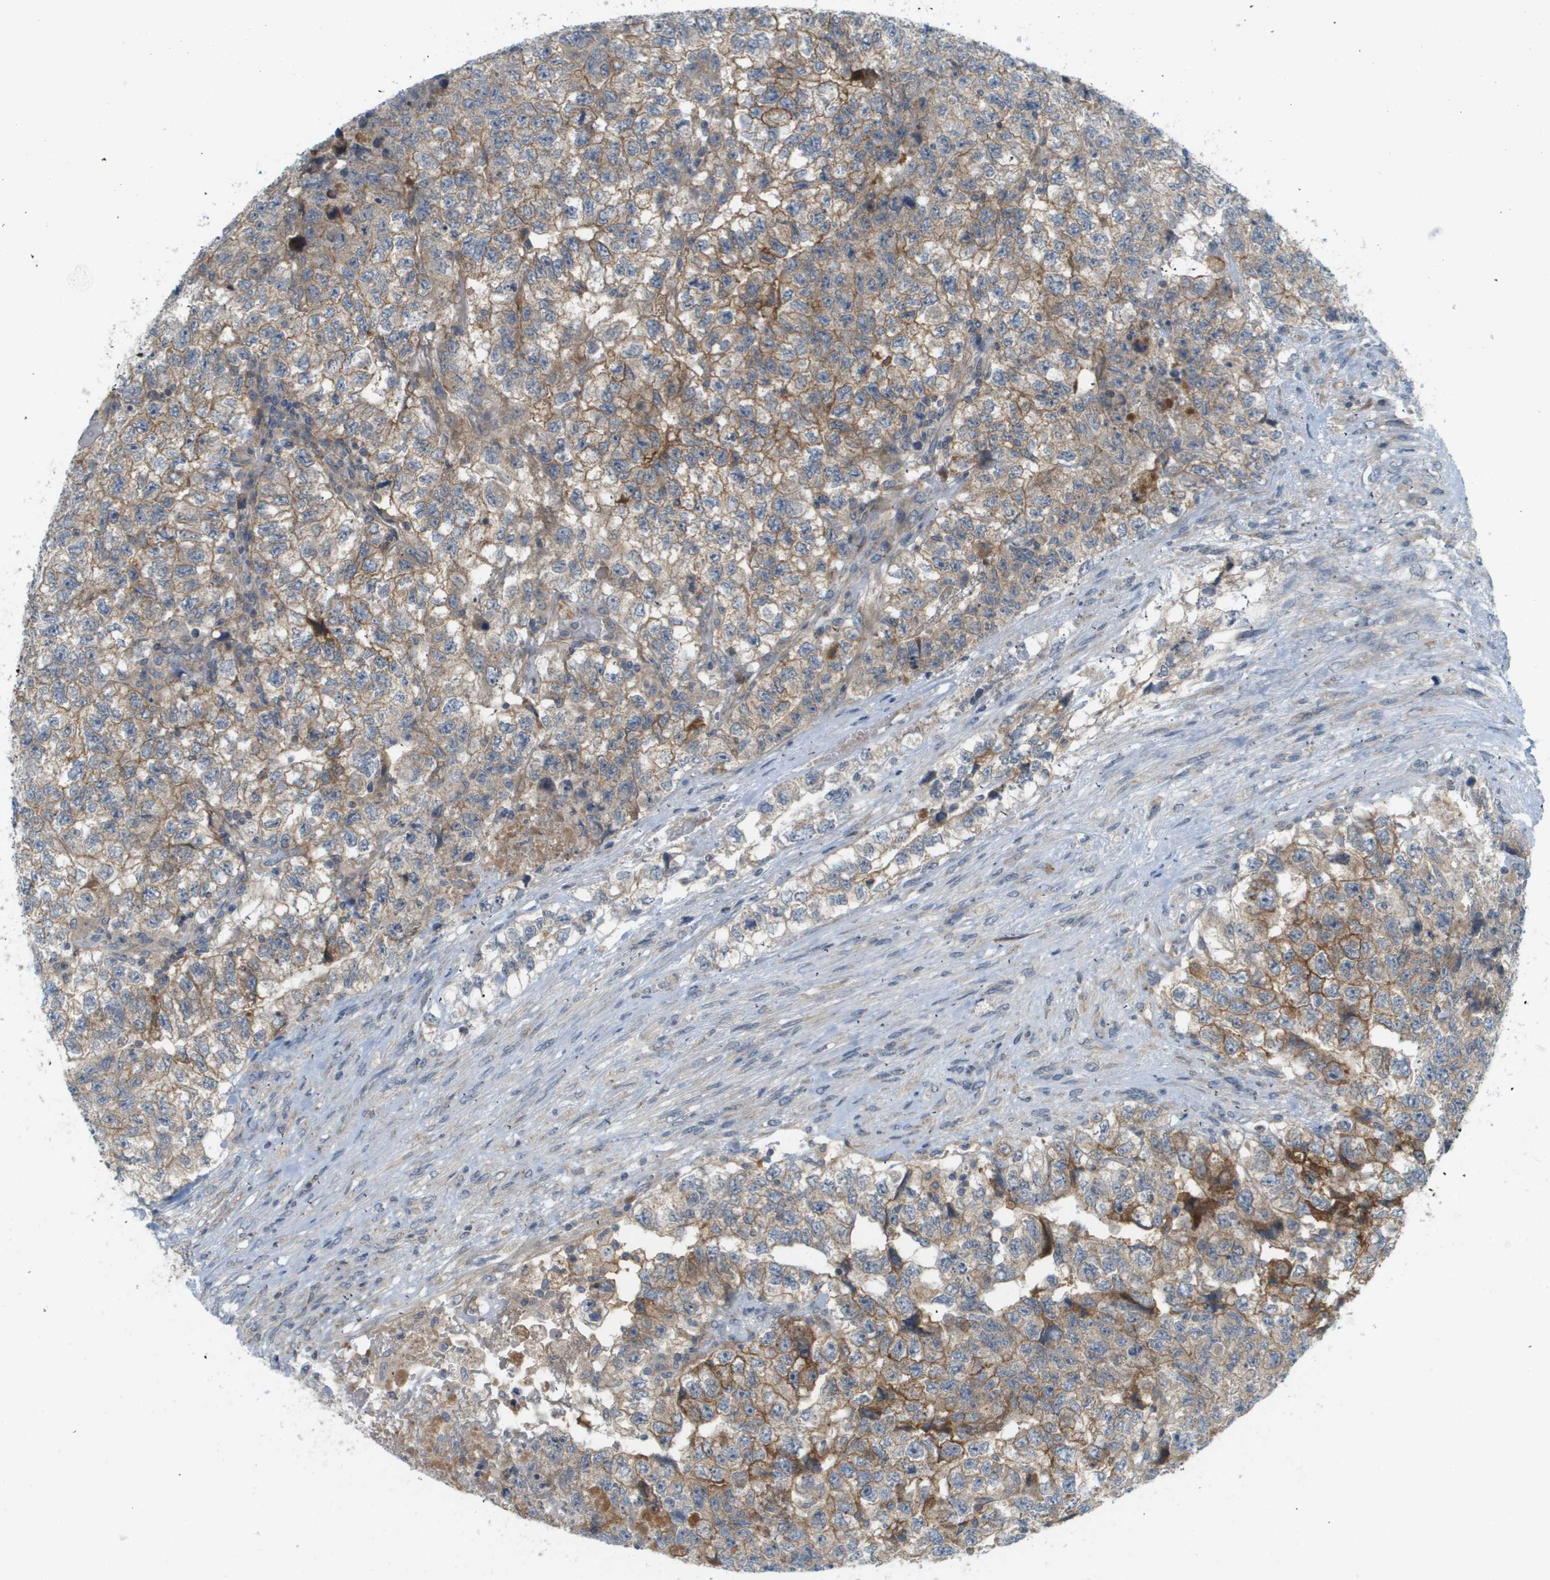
{"staining": {"intensity": "weak", "quantity": ">75%", "location": "cytoplasmic/membranous"}, "tissue": "testis cancer", "cell_type": "Tumor cells", "image_type": "cancer", "snomed": [{"axis": "morphology", "description": "Carcinoma, Embryonal, NOS"}, {"axis": "topography", "description": "Testis"}], "caption": "Immunohistochemical staining of human testis cancer reveals weak cytoplasmic/membranous protein staining in approximately >75% of tumor cells.", "gene": "PROC", "patient": {"sex": "male", "age": 36}}